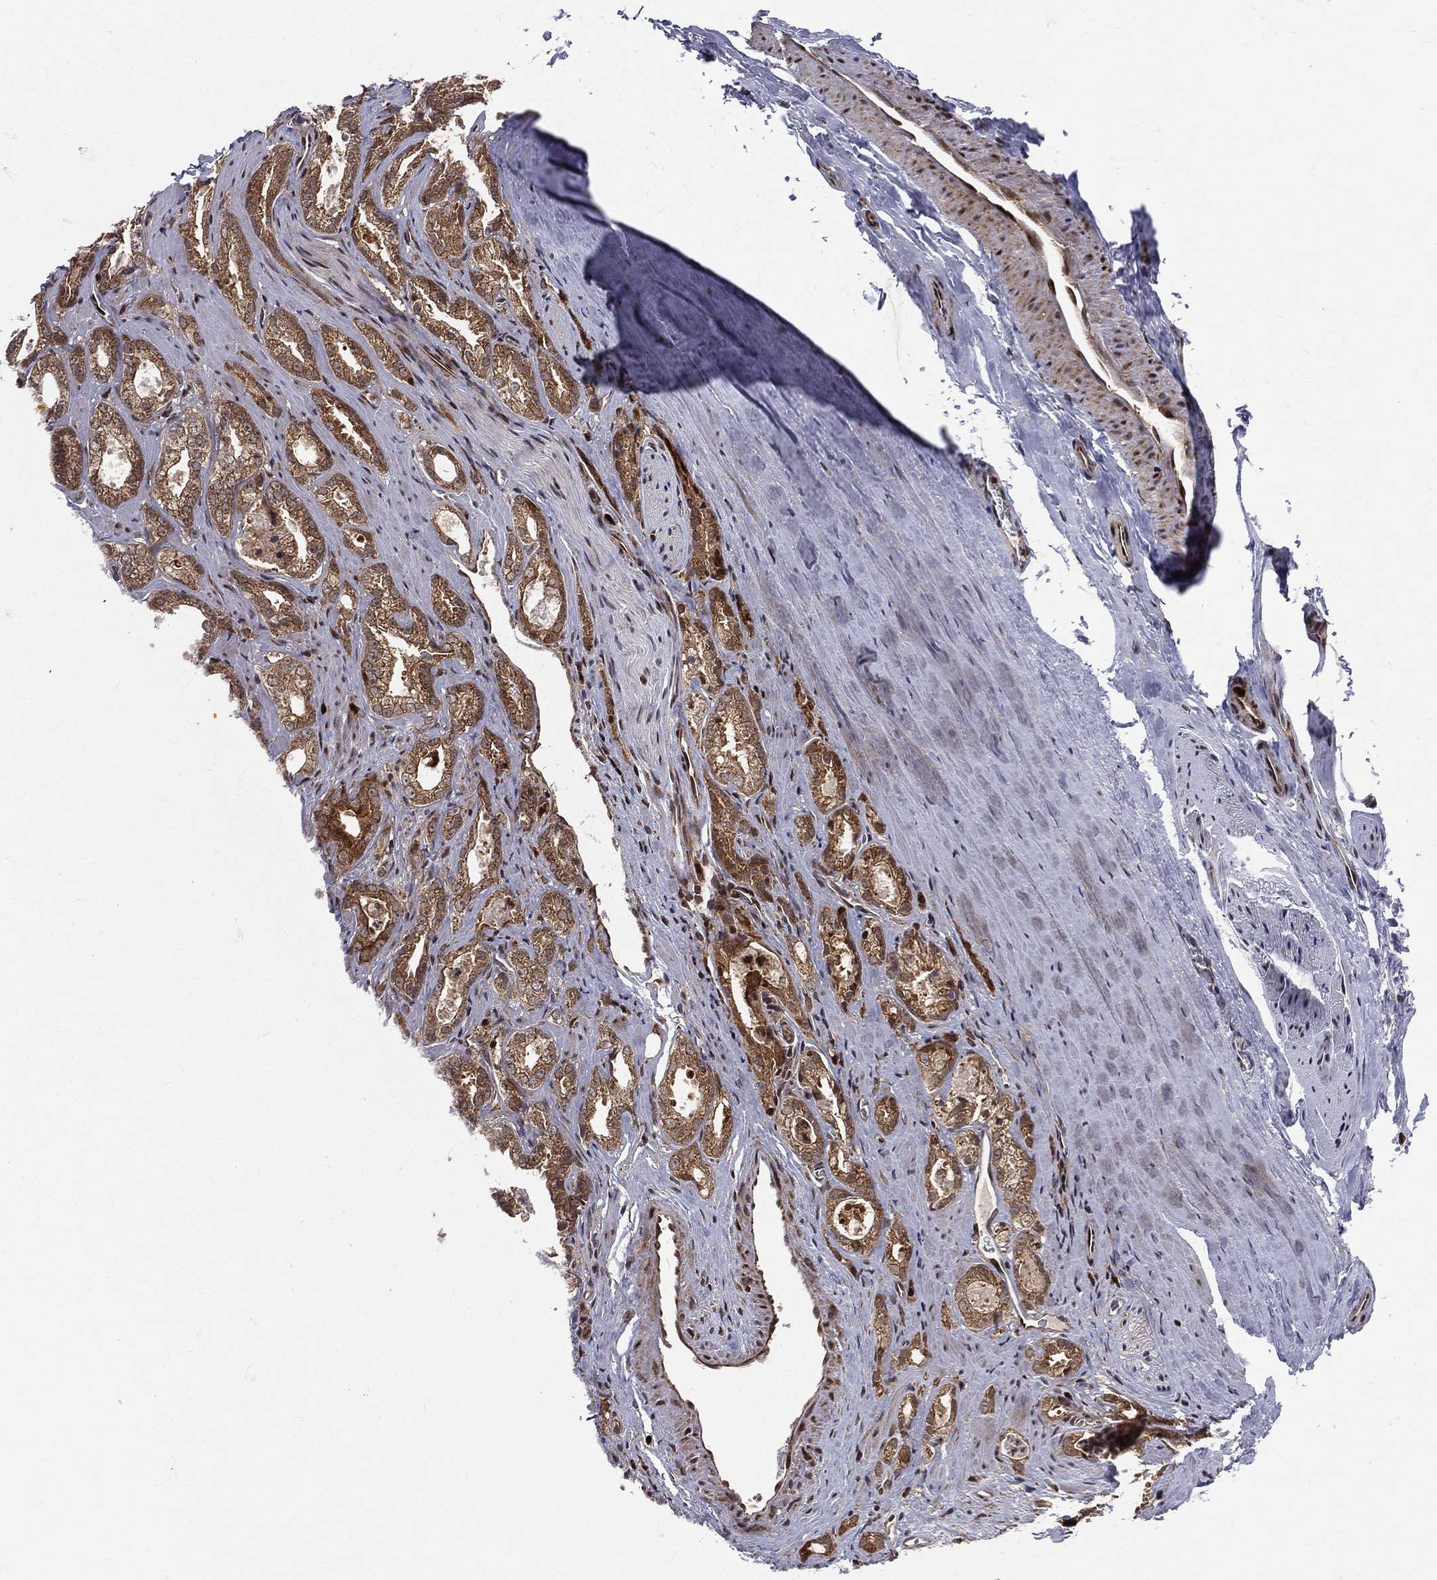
{"staining": {"intensity": "moderate", "quantity": ">75%", "location": "cytoplasmic/membranous"}, "tissue": "prostate cancer", "cell_type": "Tumor cells", "image_type": "cancer", "snomed": [{"axis": "morphology", "description": "Adenocarcinoma, NOS"}, {"axis": "morphology", "description": "Adenocarcinoma, High grade"}, {"axis": "topography", "description": "Prostate"}], "caption": "Protein staining displays moderate cytoplasmic/membranous expression in approximately >75% of tumor cells in prostate cancer (adenocarcinoma).", "gene": "MDM2", "patient": {"sex": "male", "age": 70}}